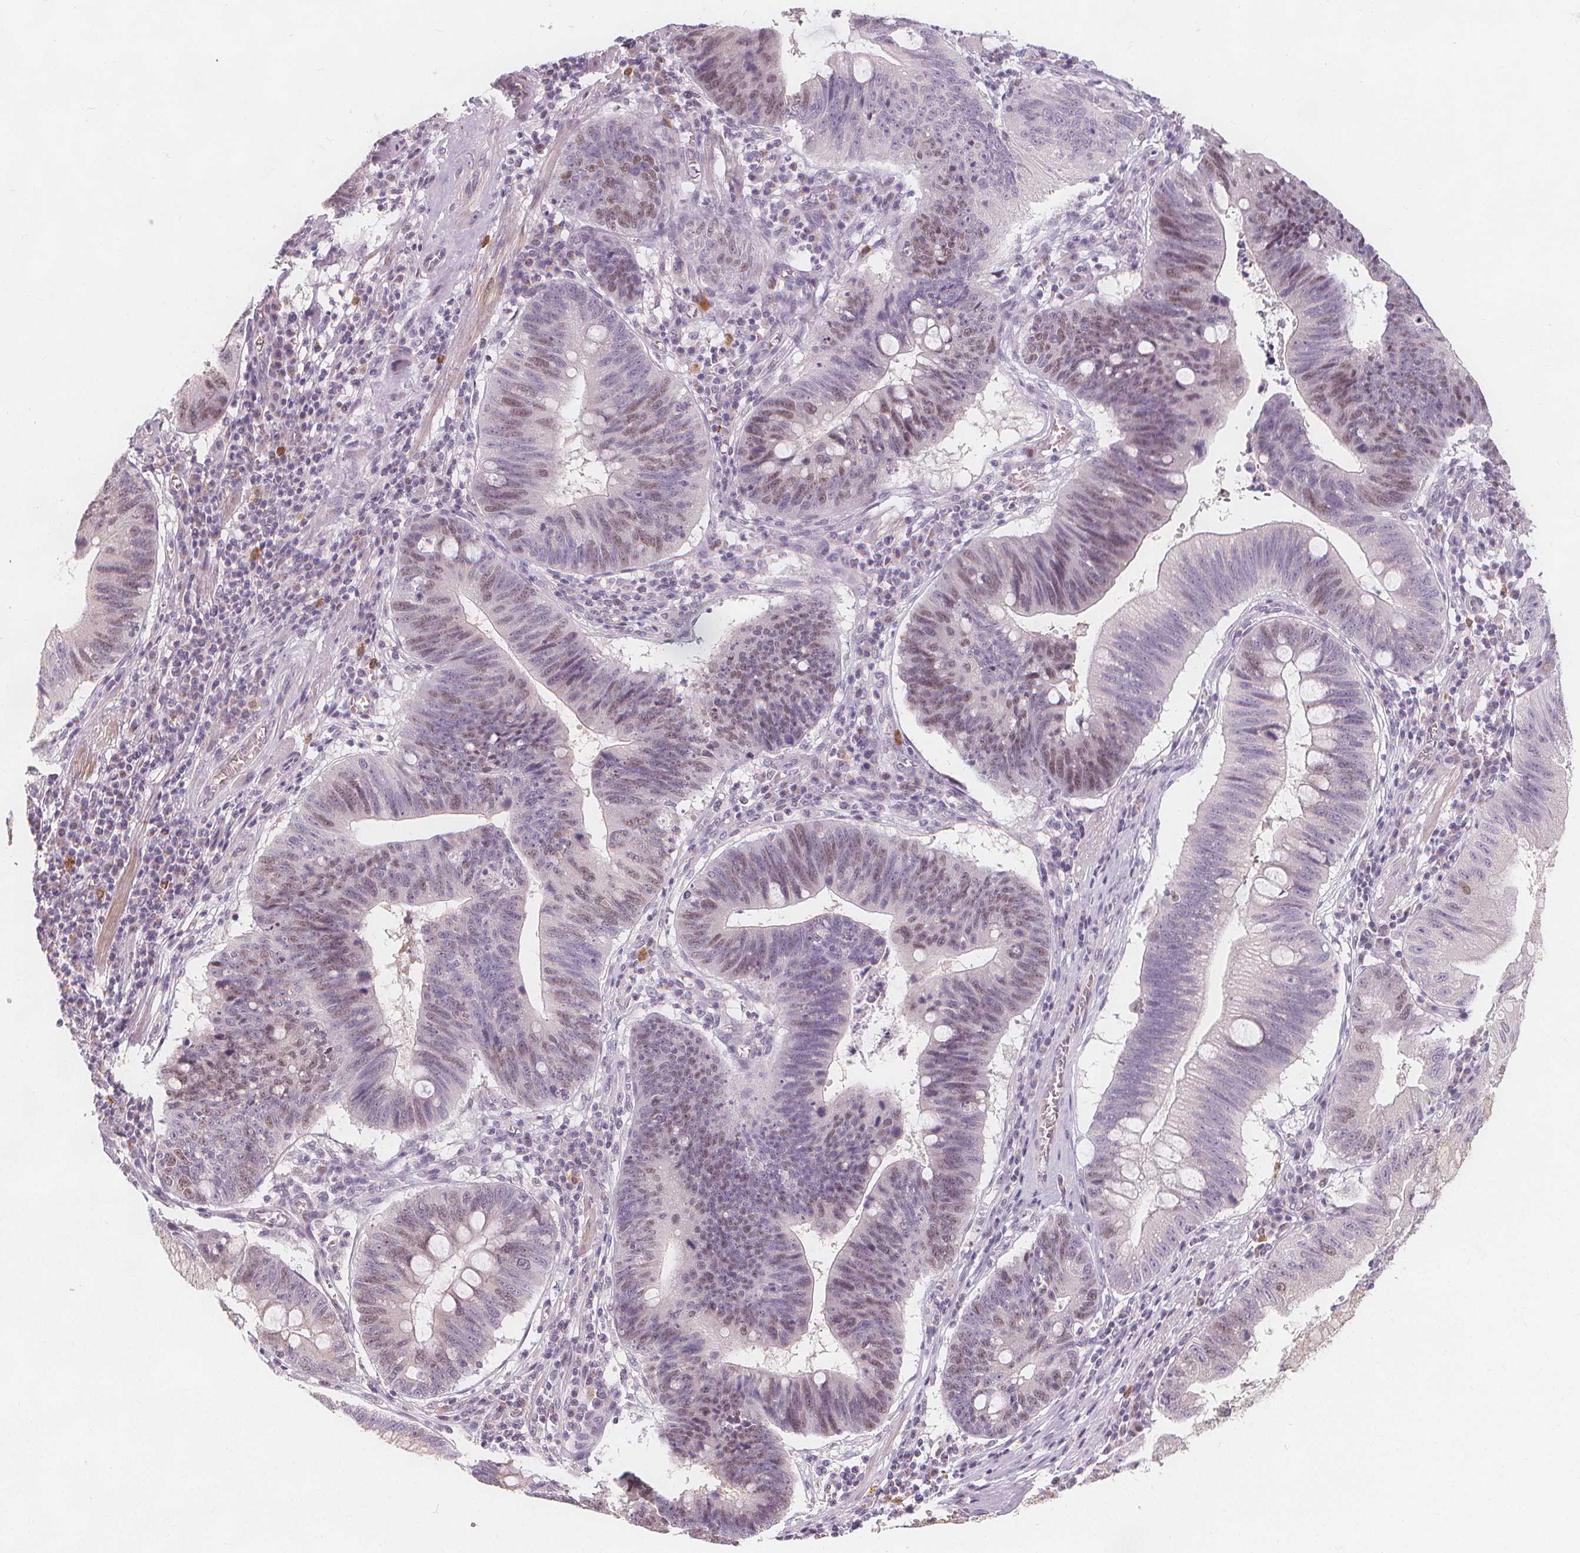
{"staining": {"intensity": "weak", "quantity": "25%-75%", "location": "nuclear"}, "tissue": "stomach cancer", "cell_type": "Tumor cells", "image_type": "cancer", "snomed": [{"axis": "morphology", "description": "Adenocarcinoma, NOS"}, {"axis": "topography", "description": "Stomach"}], "caption": "Tumor cells display low levels of weak nuclear expression in approximately 25%-75% of cells in human stomach adenocarcinoma.", "gene": "TIPIN", "patient": {"sex": "male", "age": 59}}